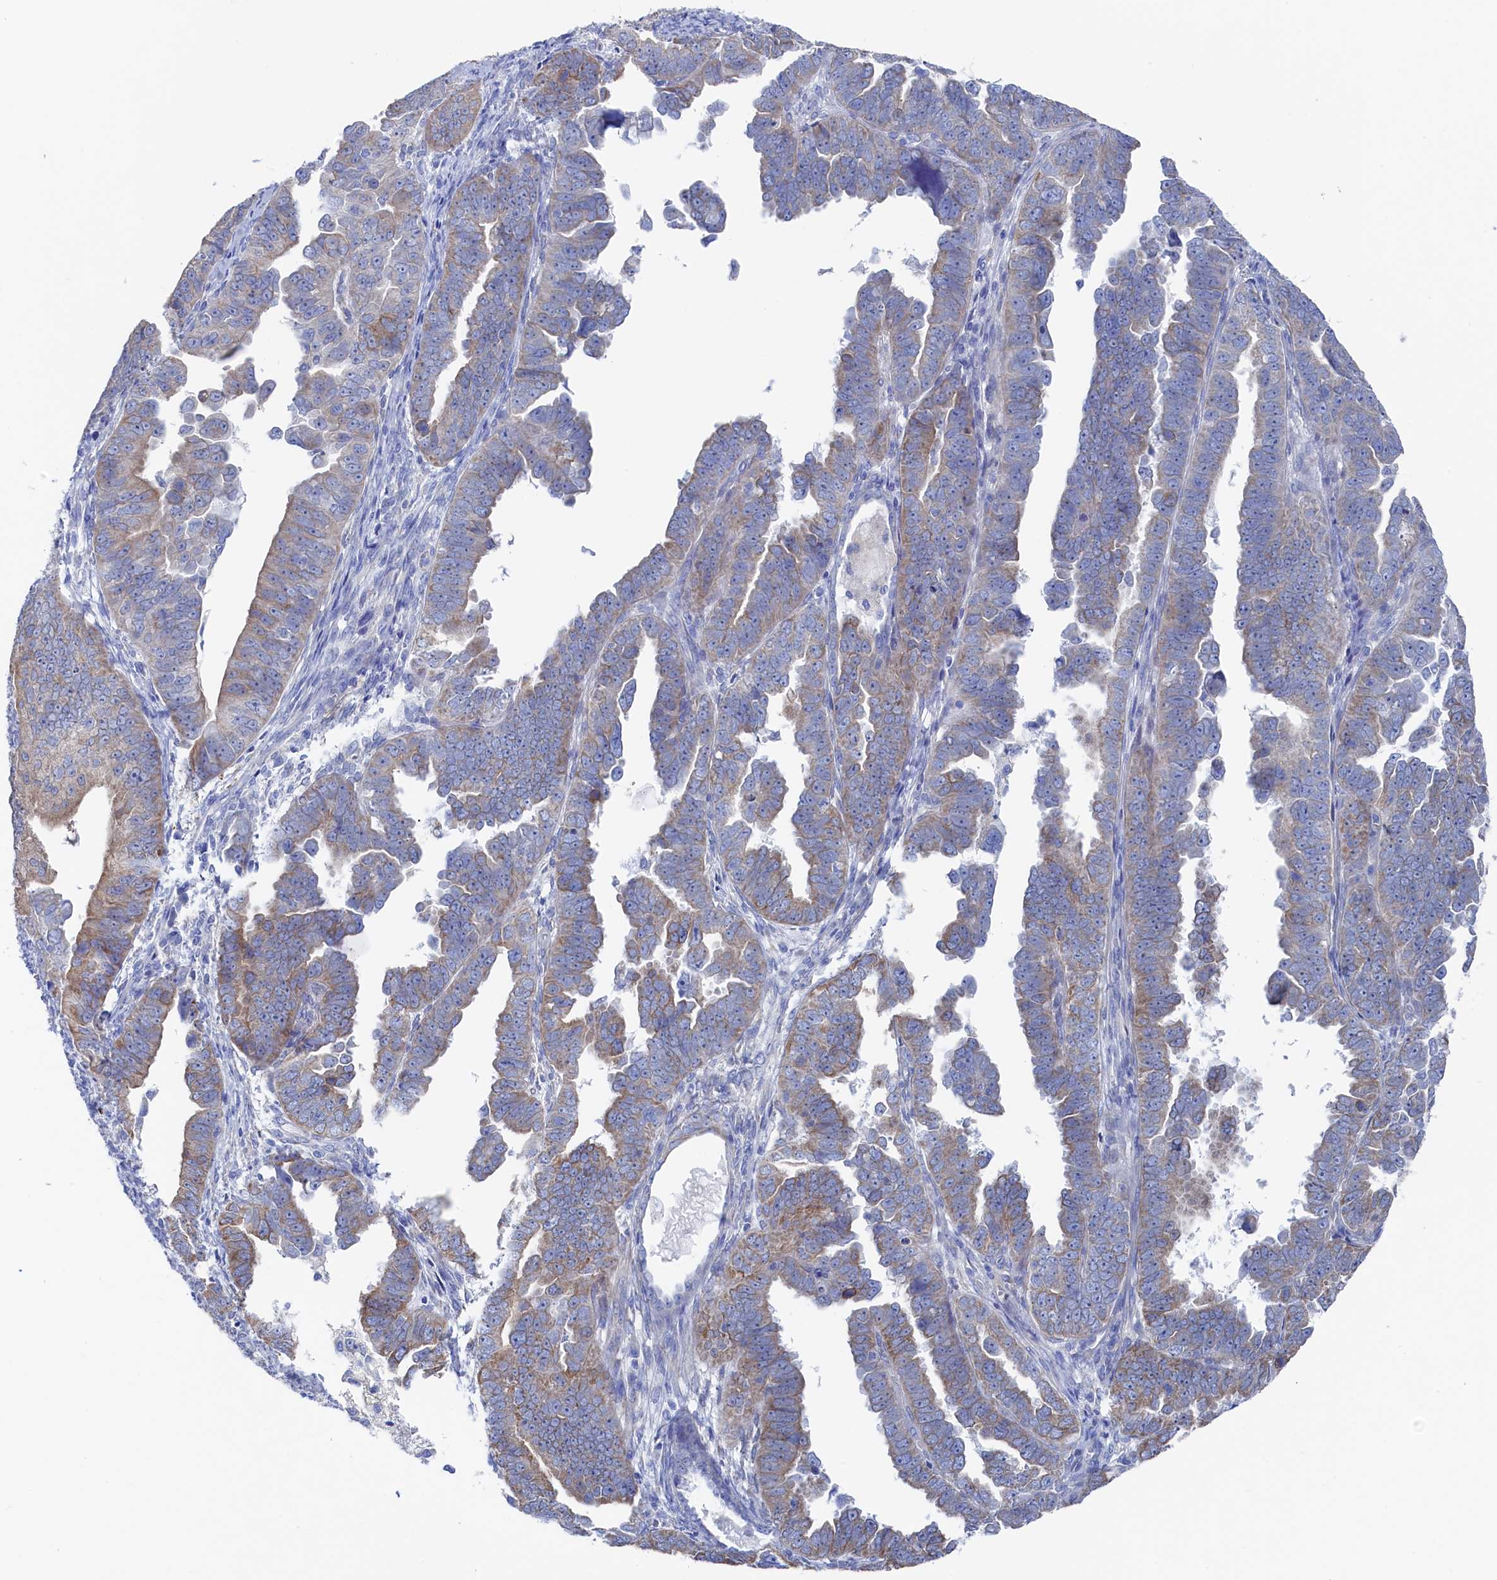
{"staining": {"intensity": "moderate", "quantity": "<25%", "location": "cytoplasmic/membranous"}, "tissue": "endometrial cancer", "cell_type": "Tumor cells", "image_type": "cancer", "snomed": [{"axis": "morphology", "description": "Adenocarcinoma, NOS"}, {"axis": "topography", "description": "Endometrium"}], "caption": "Human endometrial adenocarcinoma stained for a protein (brown) demonstrates moderate cytoplasmic/membranous positive positivity in about <25% of tumor cells.", "gene": "TMOD2", "patient": {"sex": "female", "age": 75}}